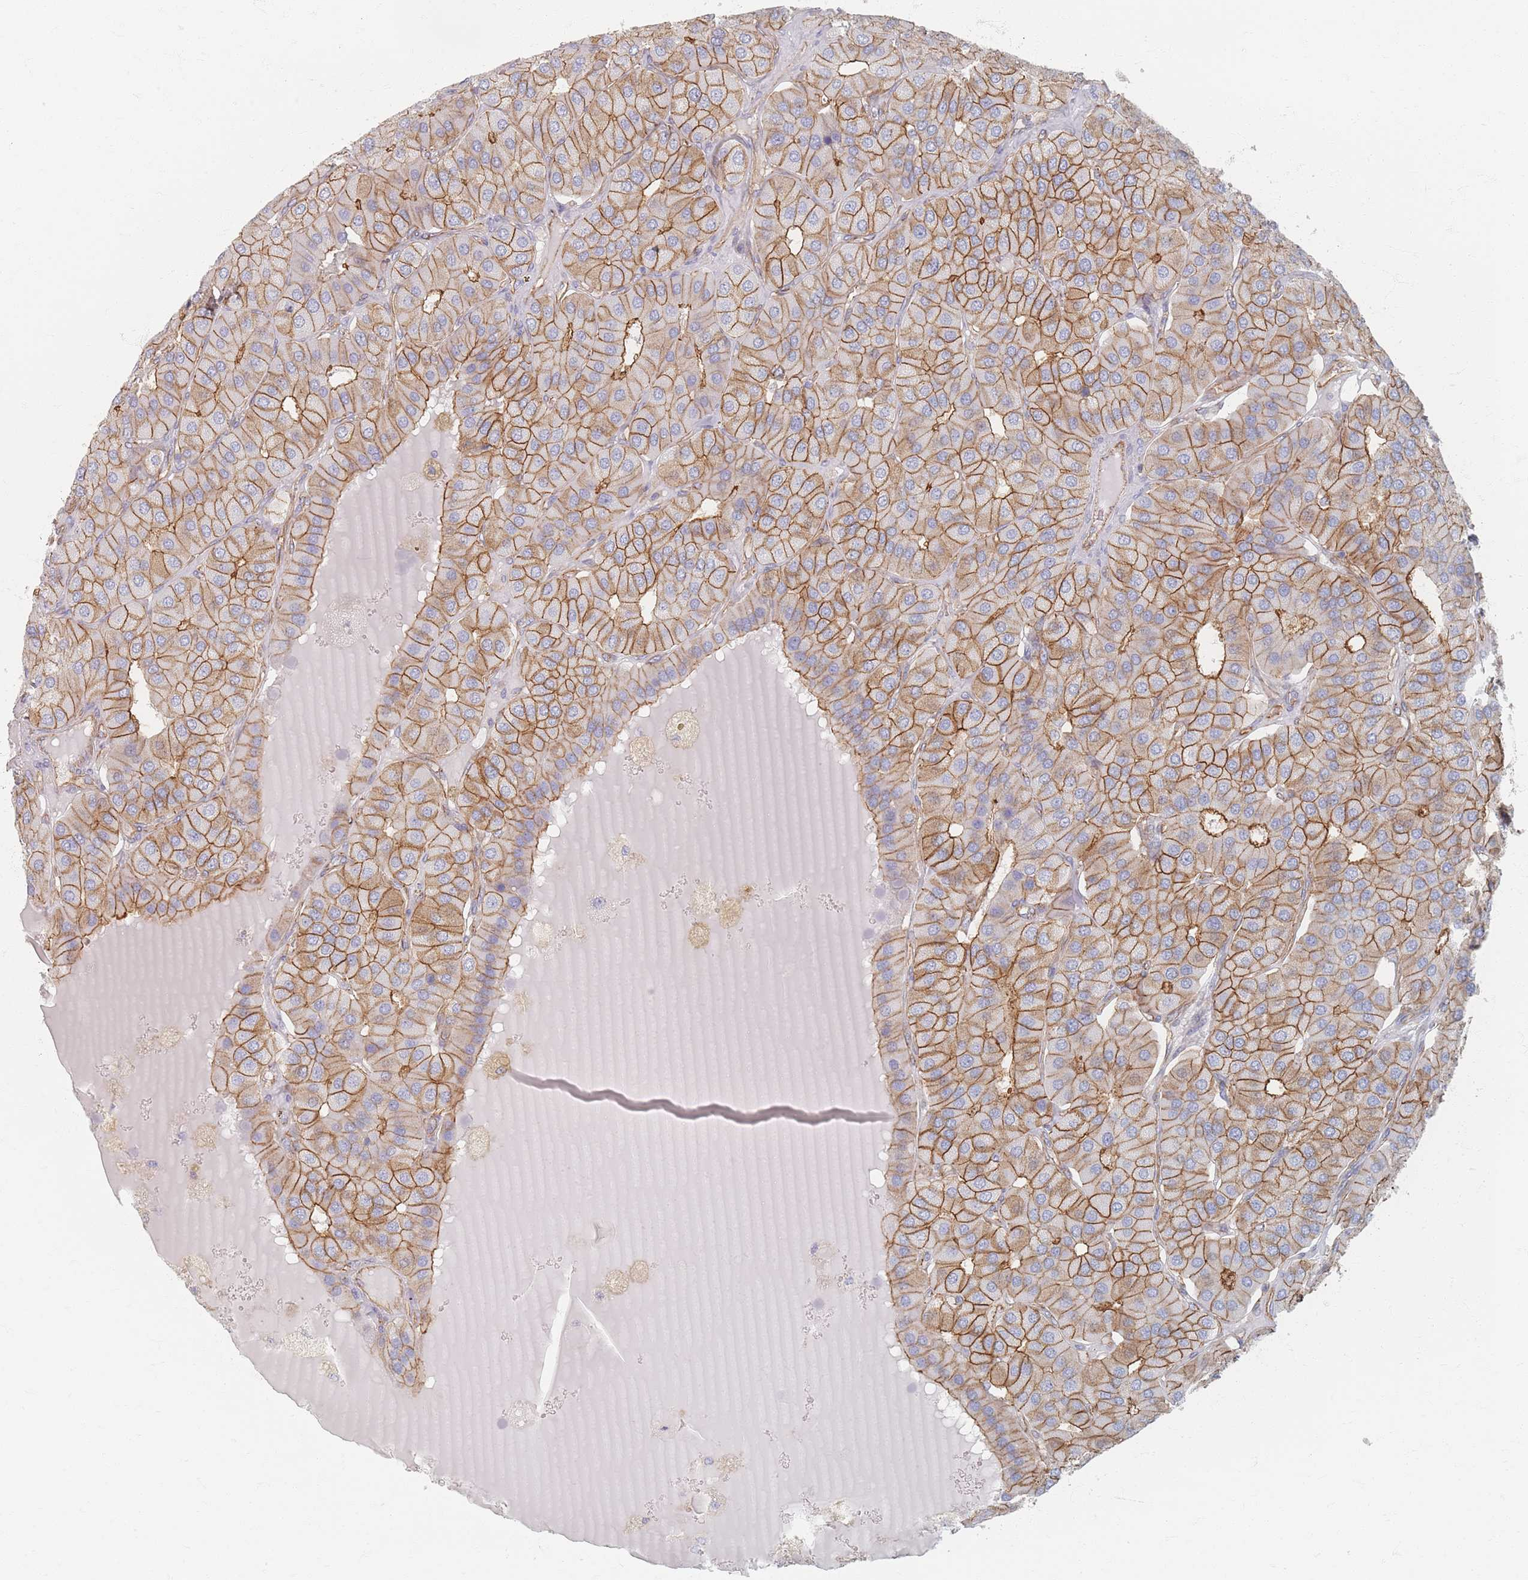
{"staining": {"intensity": "moderate", "quantity": ">75%", "location": "cytoplasmic/membranous"}, "tissue": "parathyroid gland", "cell_type": "Glandular cells", "image_type": "normal", "snomed": [{"axis": "morphology", "description": "Normal tissue, NOS"}, {"axis": "morphology", "description": "Adenoma, NOS"}, {"axis": "topography", "description": "Parathyroid gland"}], "caption": "Human parathyroid gland stained with a brown dye reveals moderate cytoplasmic/membranous positive staining in approximately >75% of glandular cells.", "gene": "GNB1", "patient": {"sex": "female", "age": 86}}